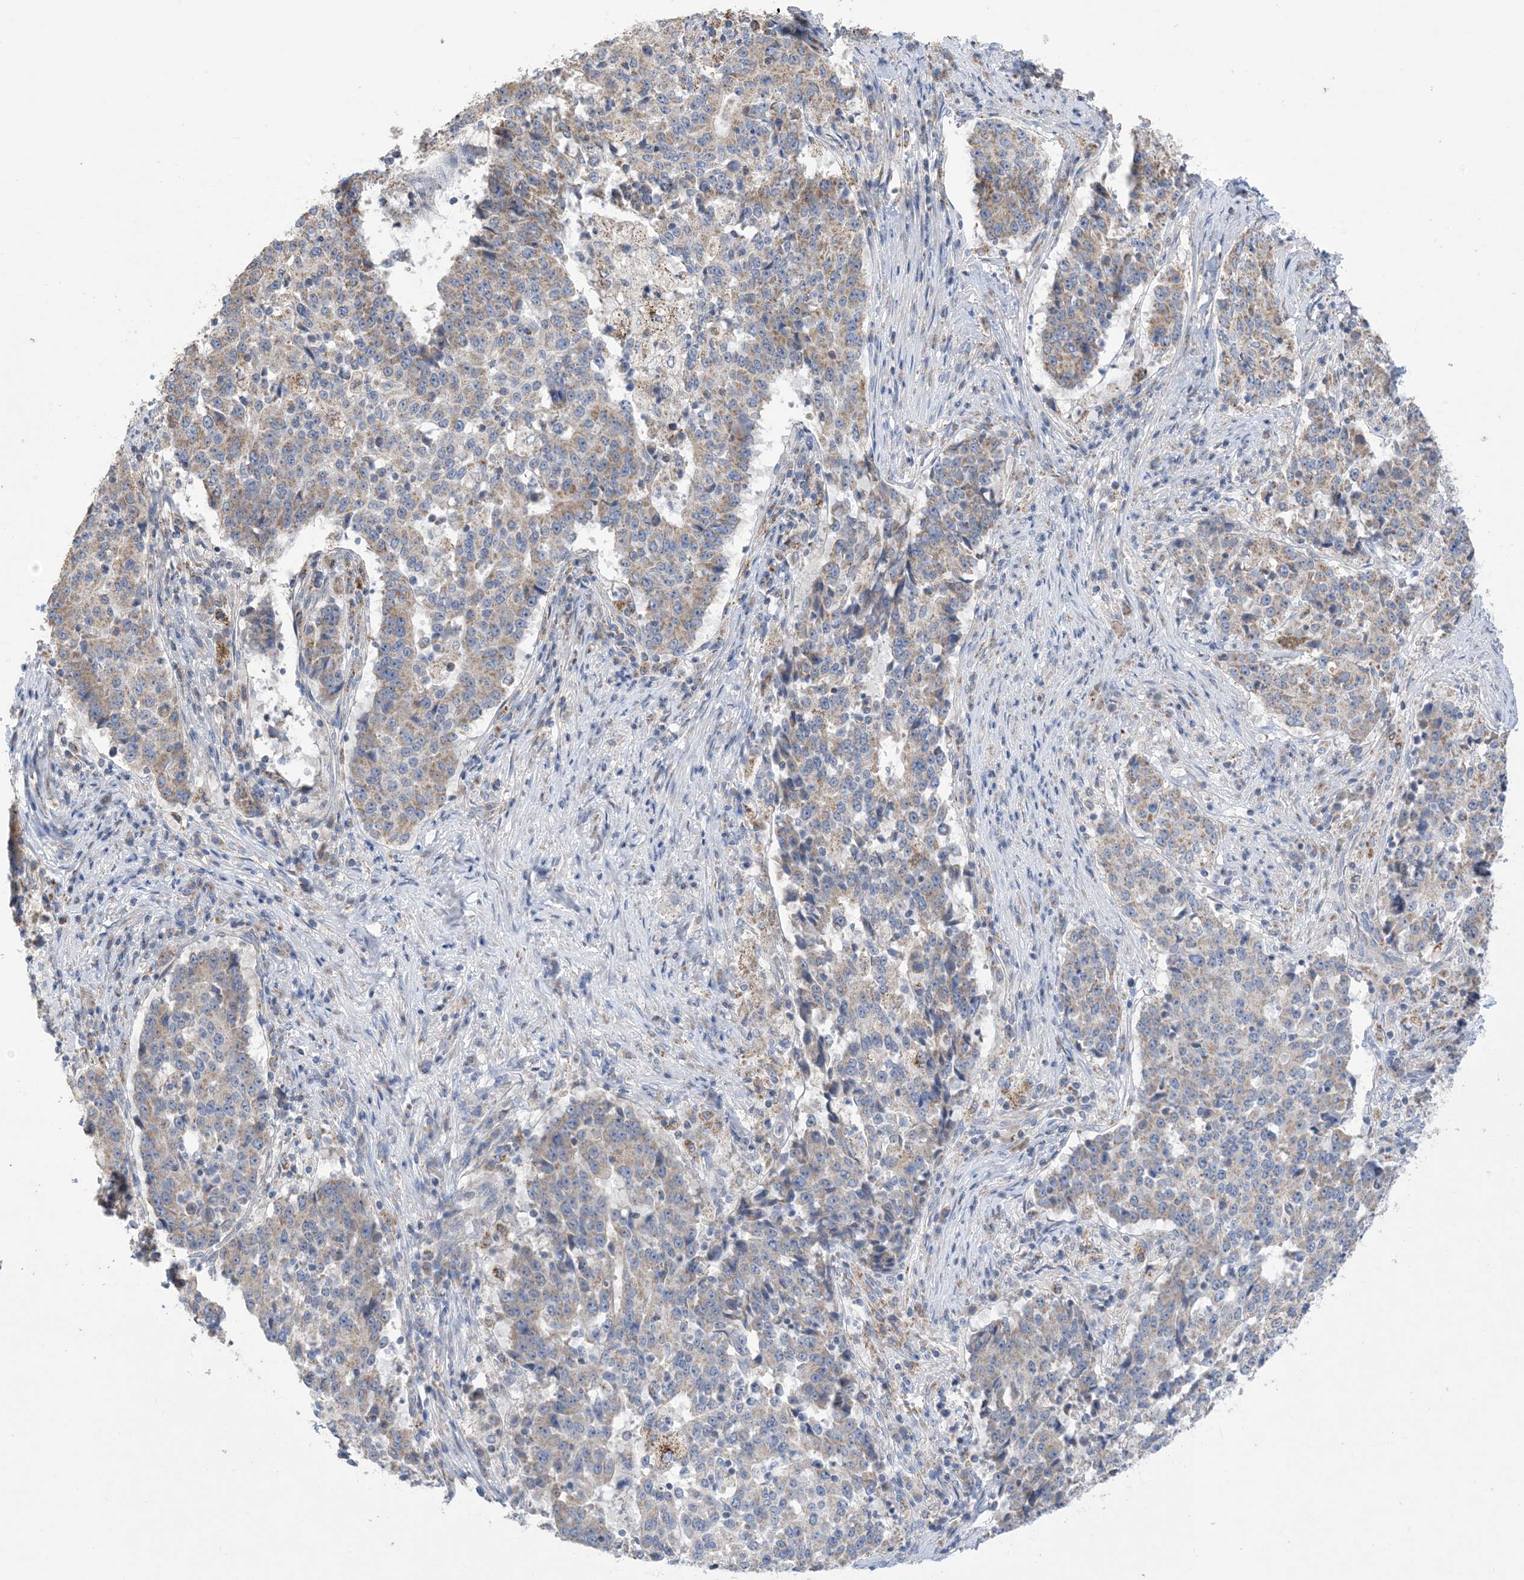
{"staining": {"intensity": "weak", "quantity": "<25%", "location": "cytoplasmic/membranous"}, "tissue": "stomach cancer", "cell_type": "Tumor cells", "image_type": "cancer", "snomed": [{"axis": "morphology", "description": "Adenocarcinoma, NOS"}, {"axis": "topography", "description": "Stomach"}], "caption": "High magnification brightfield microscopy of stomach adenocarcinoma stained with DAB (3,3'-diaminobenzidine) (brown) and counterstained with hematoxylin (blue): tumor cells show no significant positivity. (DAB (3,3'-diaminobenzidine) IHC visualized using brightfield microscopy, high magnification).", "gene": "CLEC16A", "patient": {"sex": "male", "age": 59}}